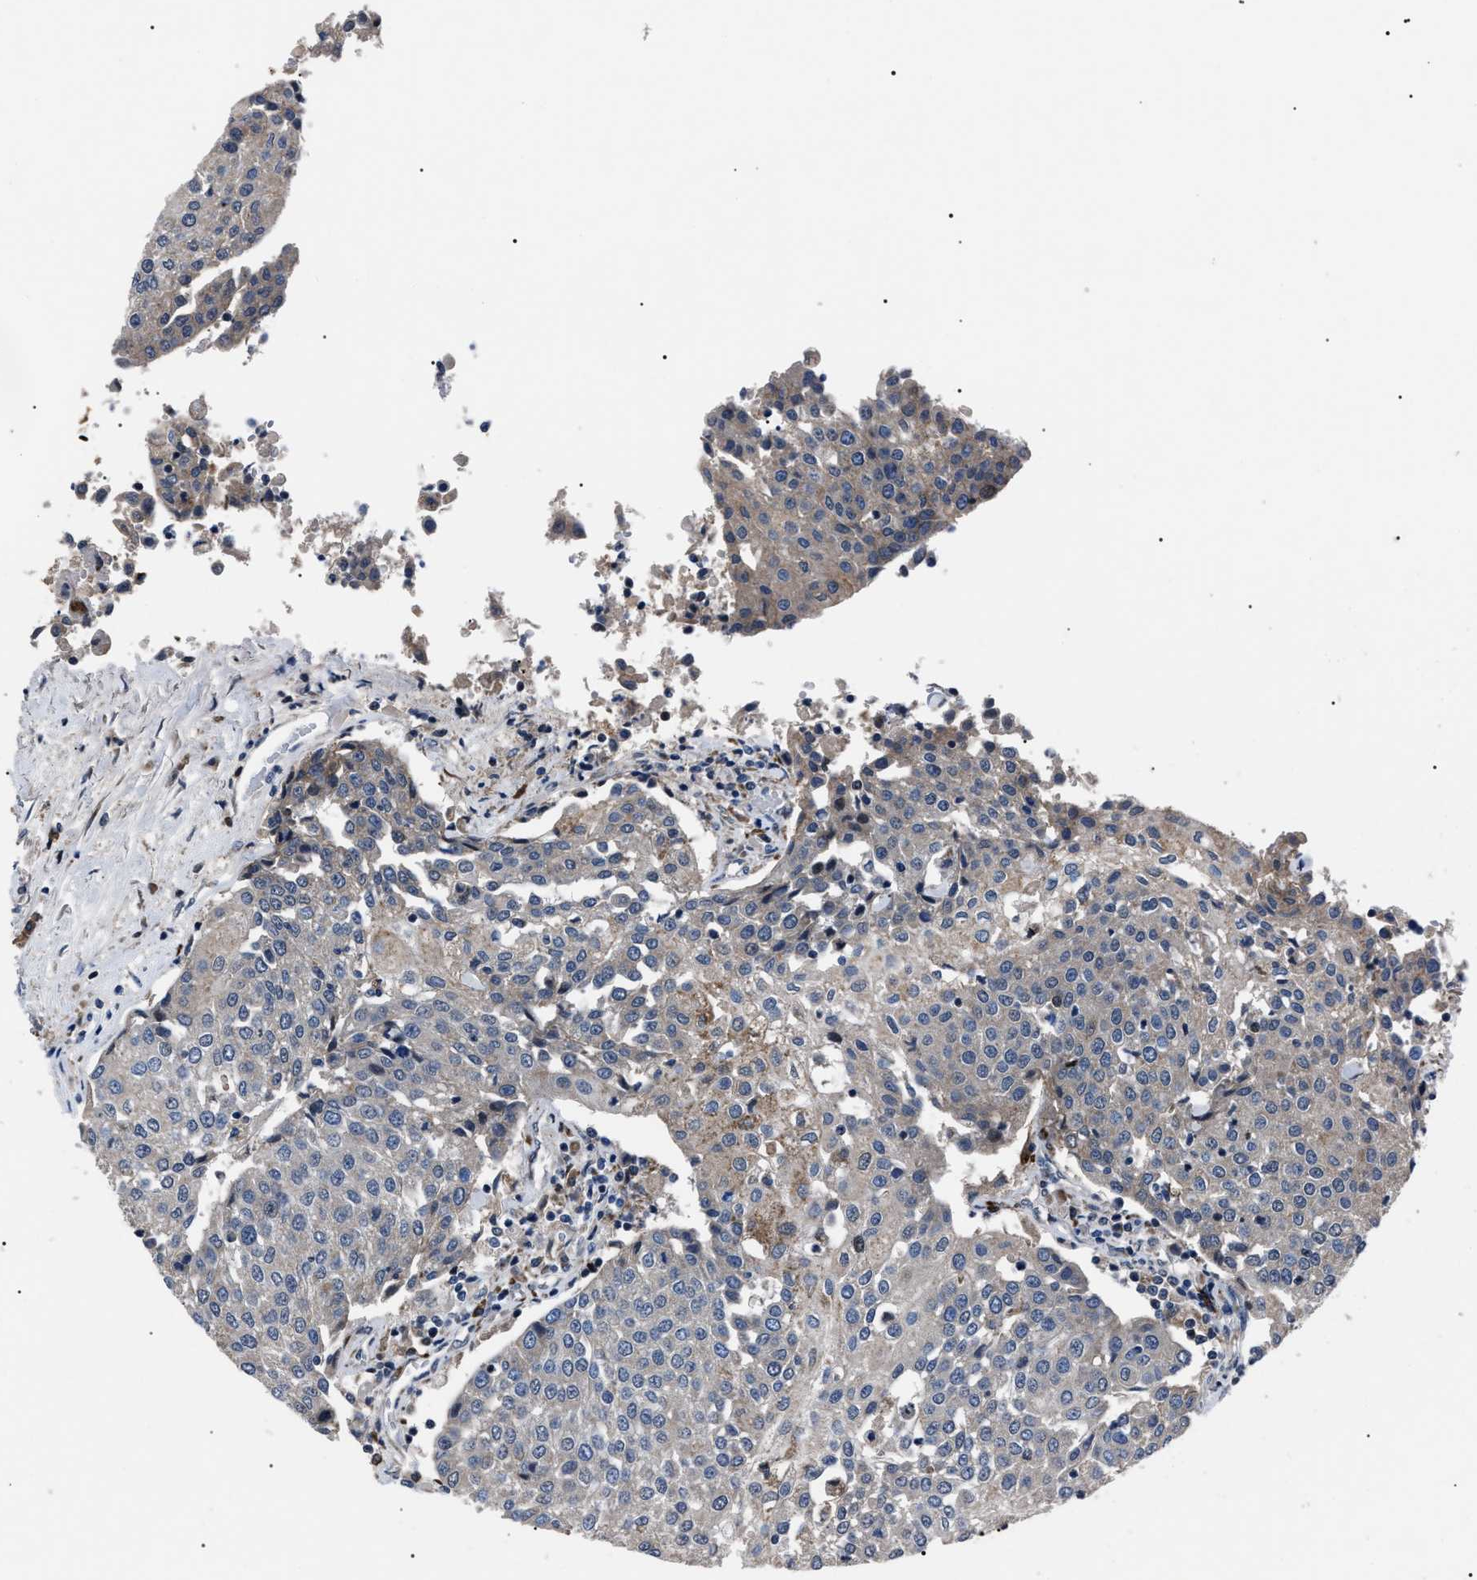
{"staining": {"intensity": "weak", "quantity": "<25%", "location": "cytoplasmic/membranous"}, "tissue": "urothelial cancer", "cell_type": "Tumor cells", "image_type": "cancer", "snomed": [{"axis": "morphology", "description": "Urothelial carcinoma, High grade"}, {"axis": "topography", "description": "Urinary bladder"}], "caption": "IHC histopathology image of urothelial carcinoma (high-grade) stained for a protein (brown), which shows no expression in tumor cells.", "gene": "LRRC14", "patient": {"sex": "female", "age": 85}}